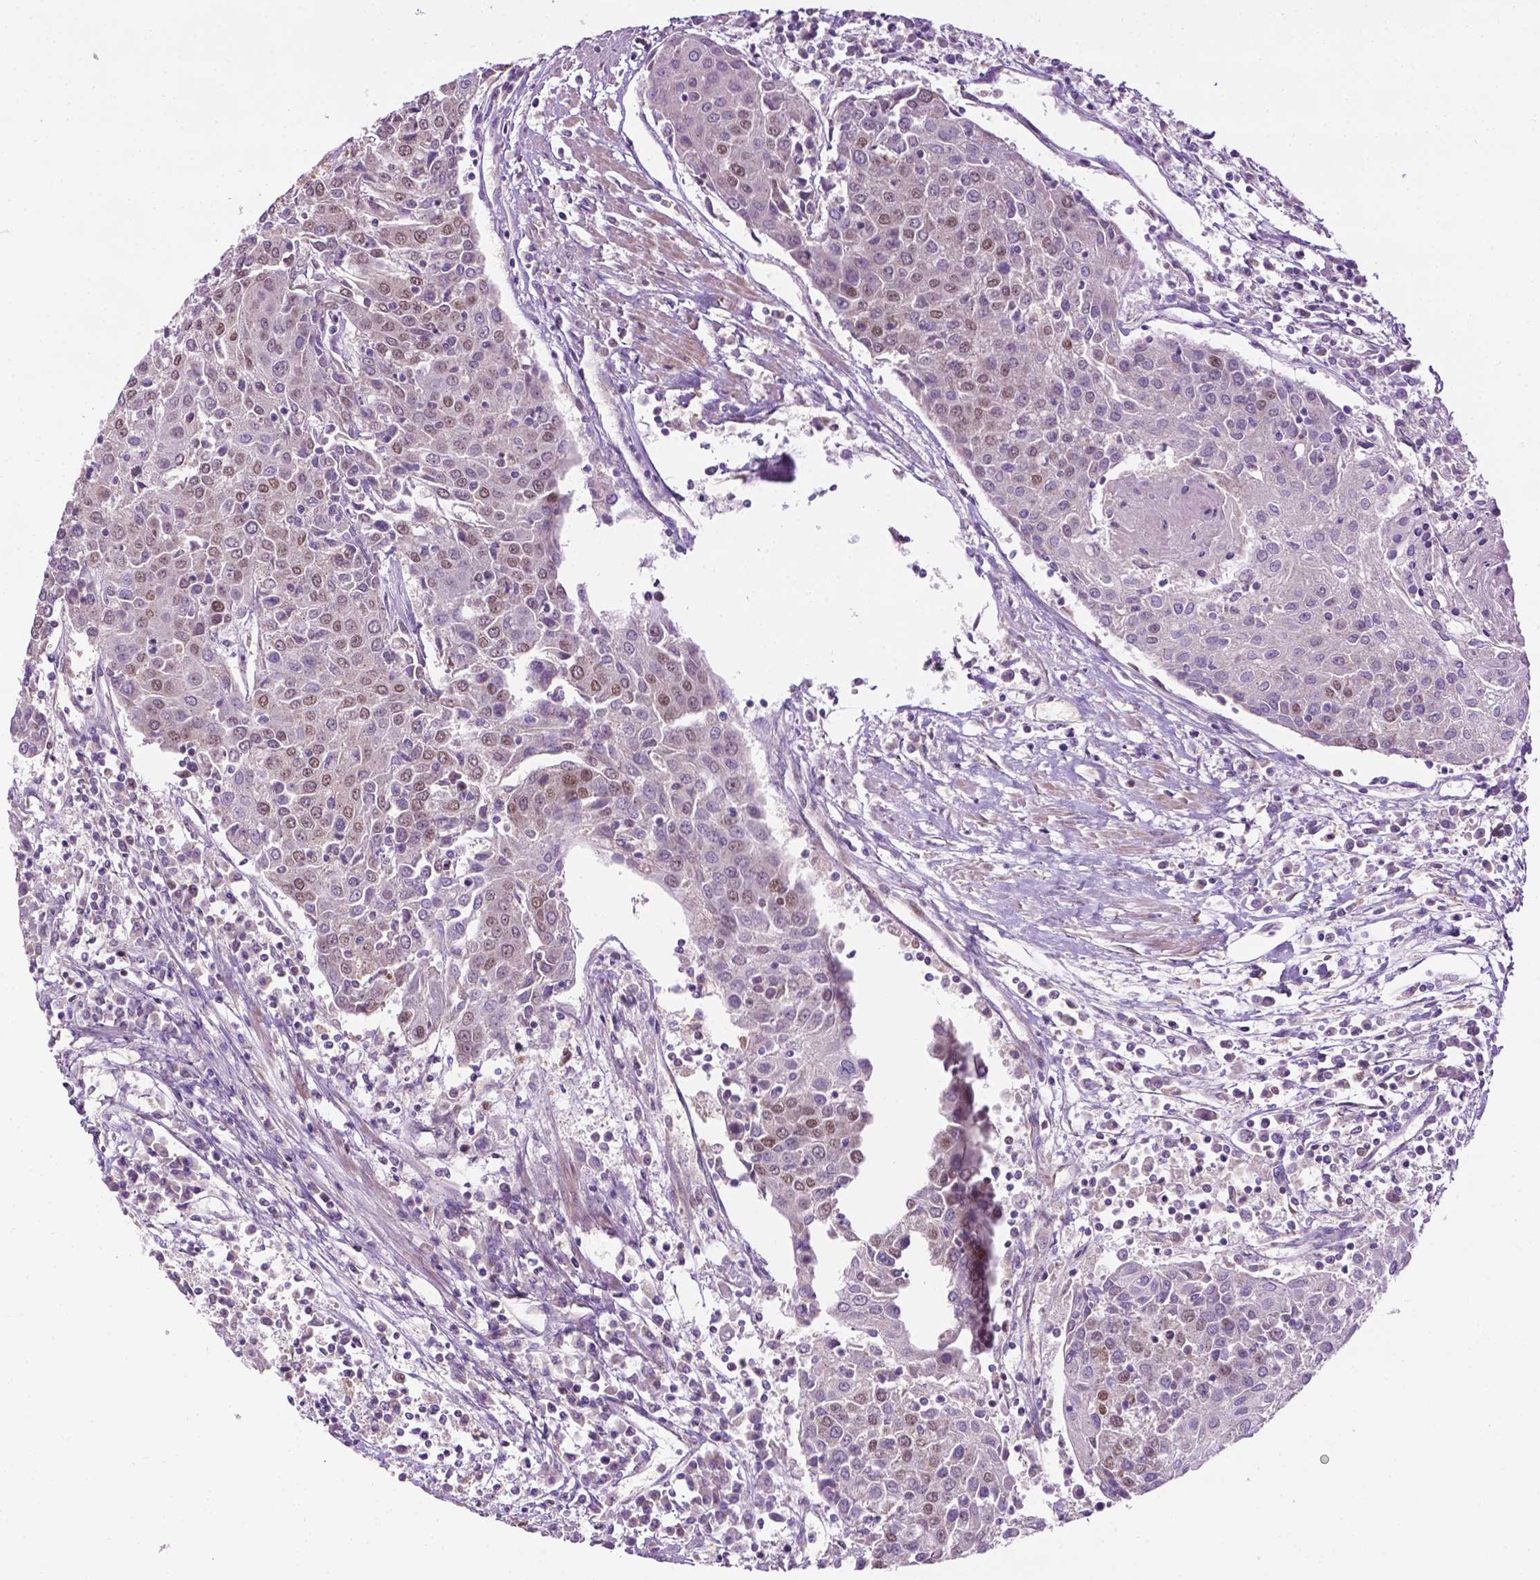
{"staining": {"intensity": "weak", "quantity": "<25%", "location": "nuclear"}, "tissue": "urothelial cancer", "cell_type": "Tumor cells", "image_type": "cancer", "snomed": [{"axis": "morphology", "description": "Urothelial carcinoma, High grade"}, {"axis": "topography", "description": "Urinary bladder"}], "caption": "Immunohistochemical staining of human urothelial cancer demonstrates no significant positivity in tumor cells. Nuclei are stained in blue.", "gene": "ZNF41", "patient": {"sex": "female", "age": 85}}